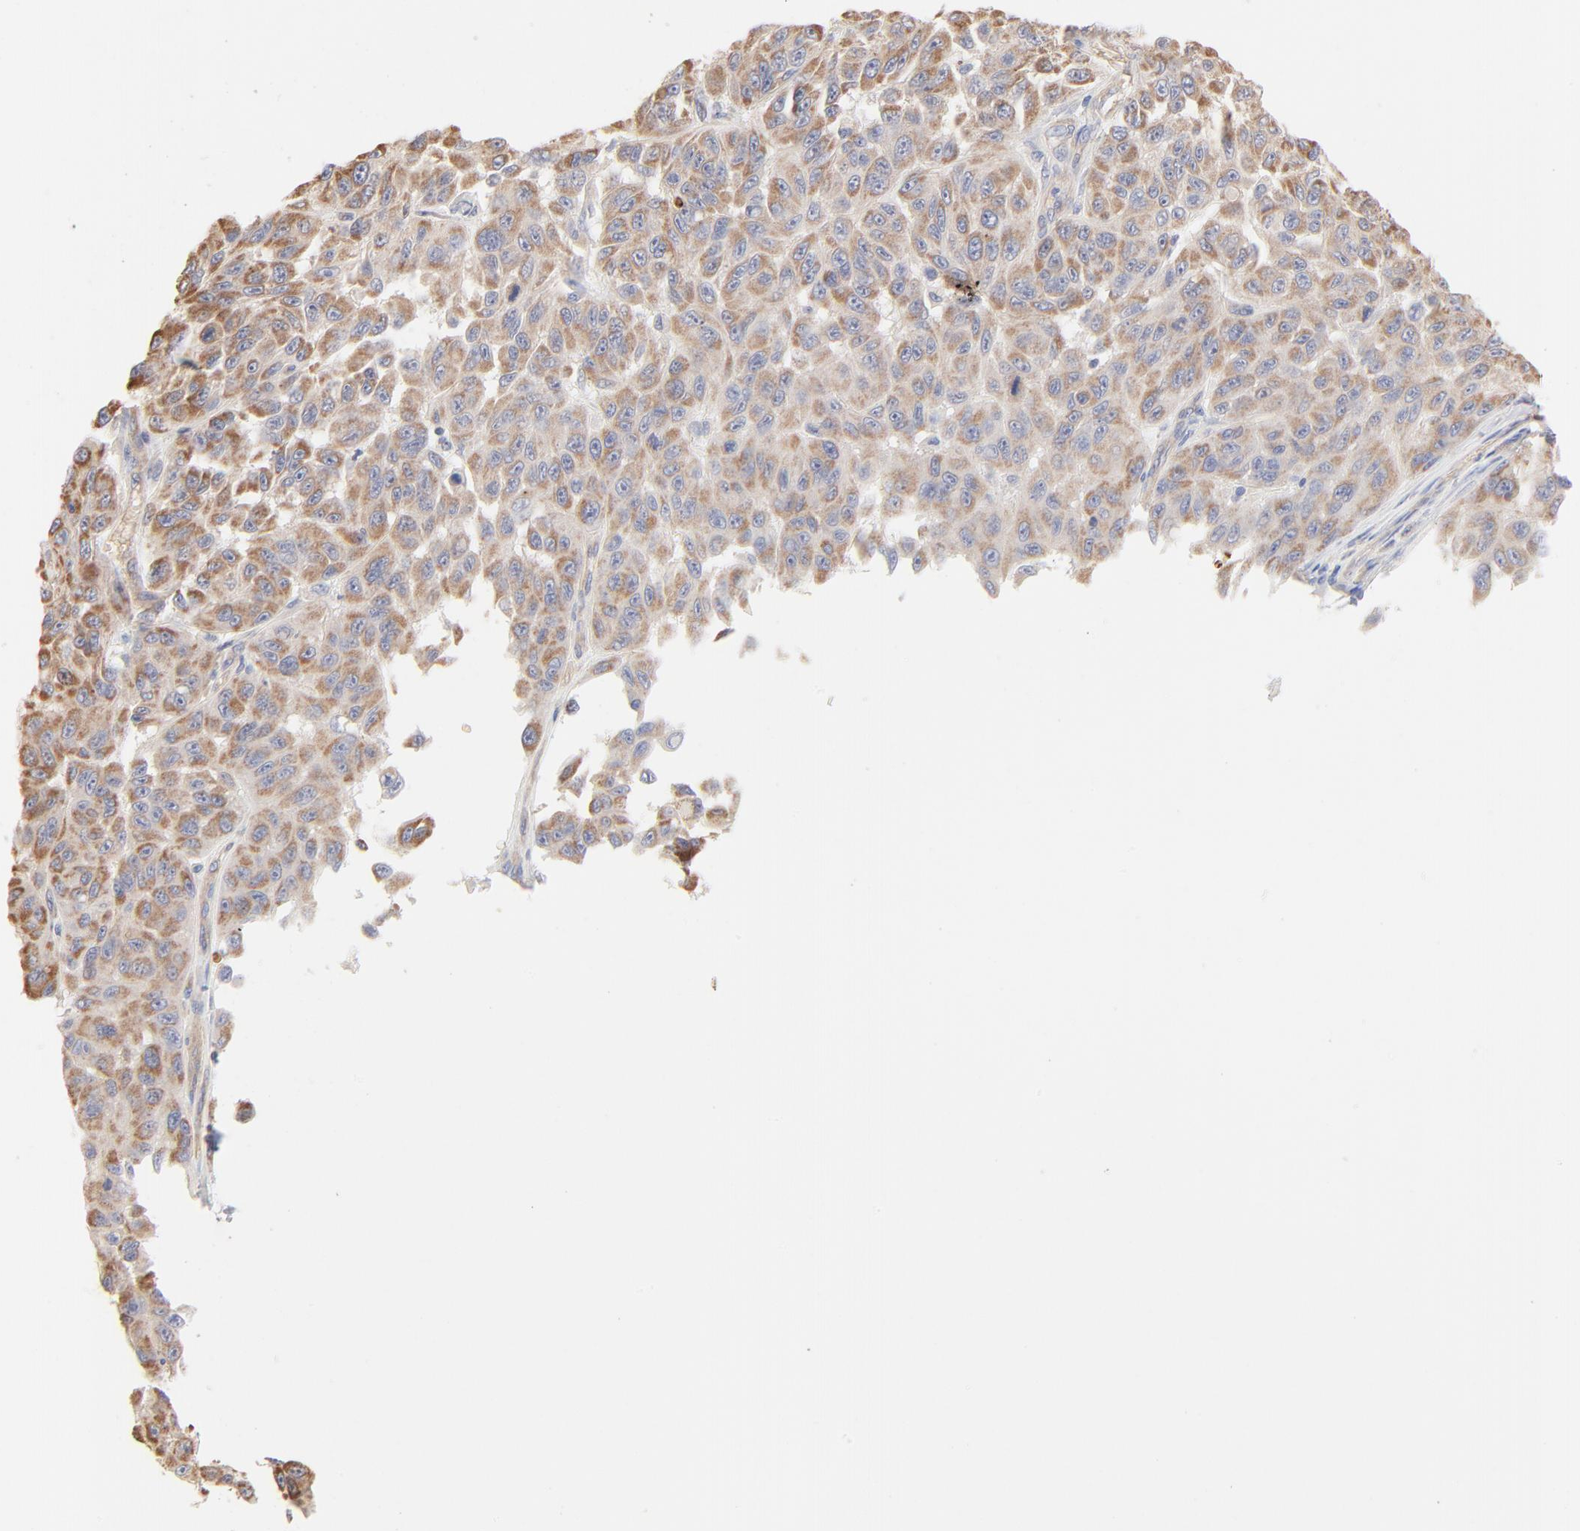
{"staining": {"intensity": "weak", "quantity": ">75%", "location": "cytoplasmic/membranous"}, "tissue": "melanoma", "cell_type": "Tumor cells", "image_type": "cancer", "snomed": [{"axis": "morphology", "description": "Malignant melanoma, NOS"}, {"axis": "topography", "description": "Skin"}], "caption": "IHC photomicrograph of melanoma stained for a protein (brown), which demonstrates low levels of weak cytoplasmic/membranous staining in about >75% of tumor cells.", "gene": "SPTB", "patient": {"sex": "male", "age": 30}}